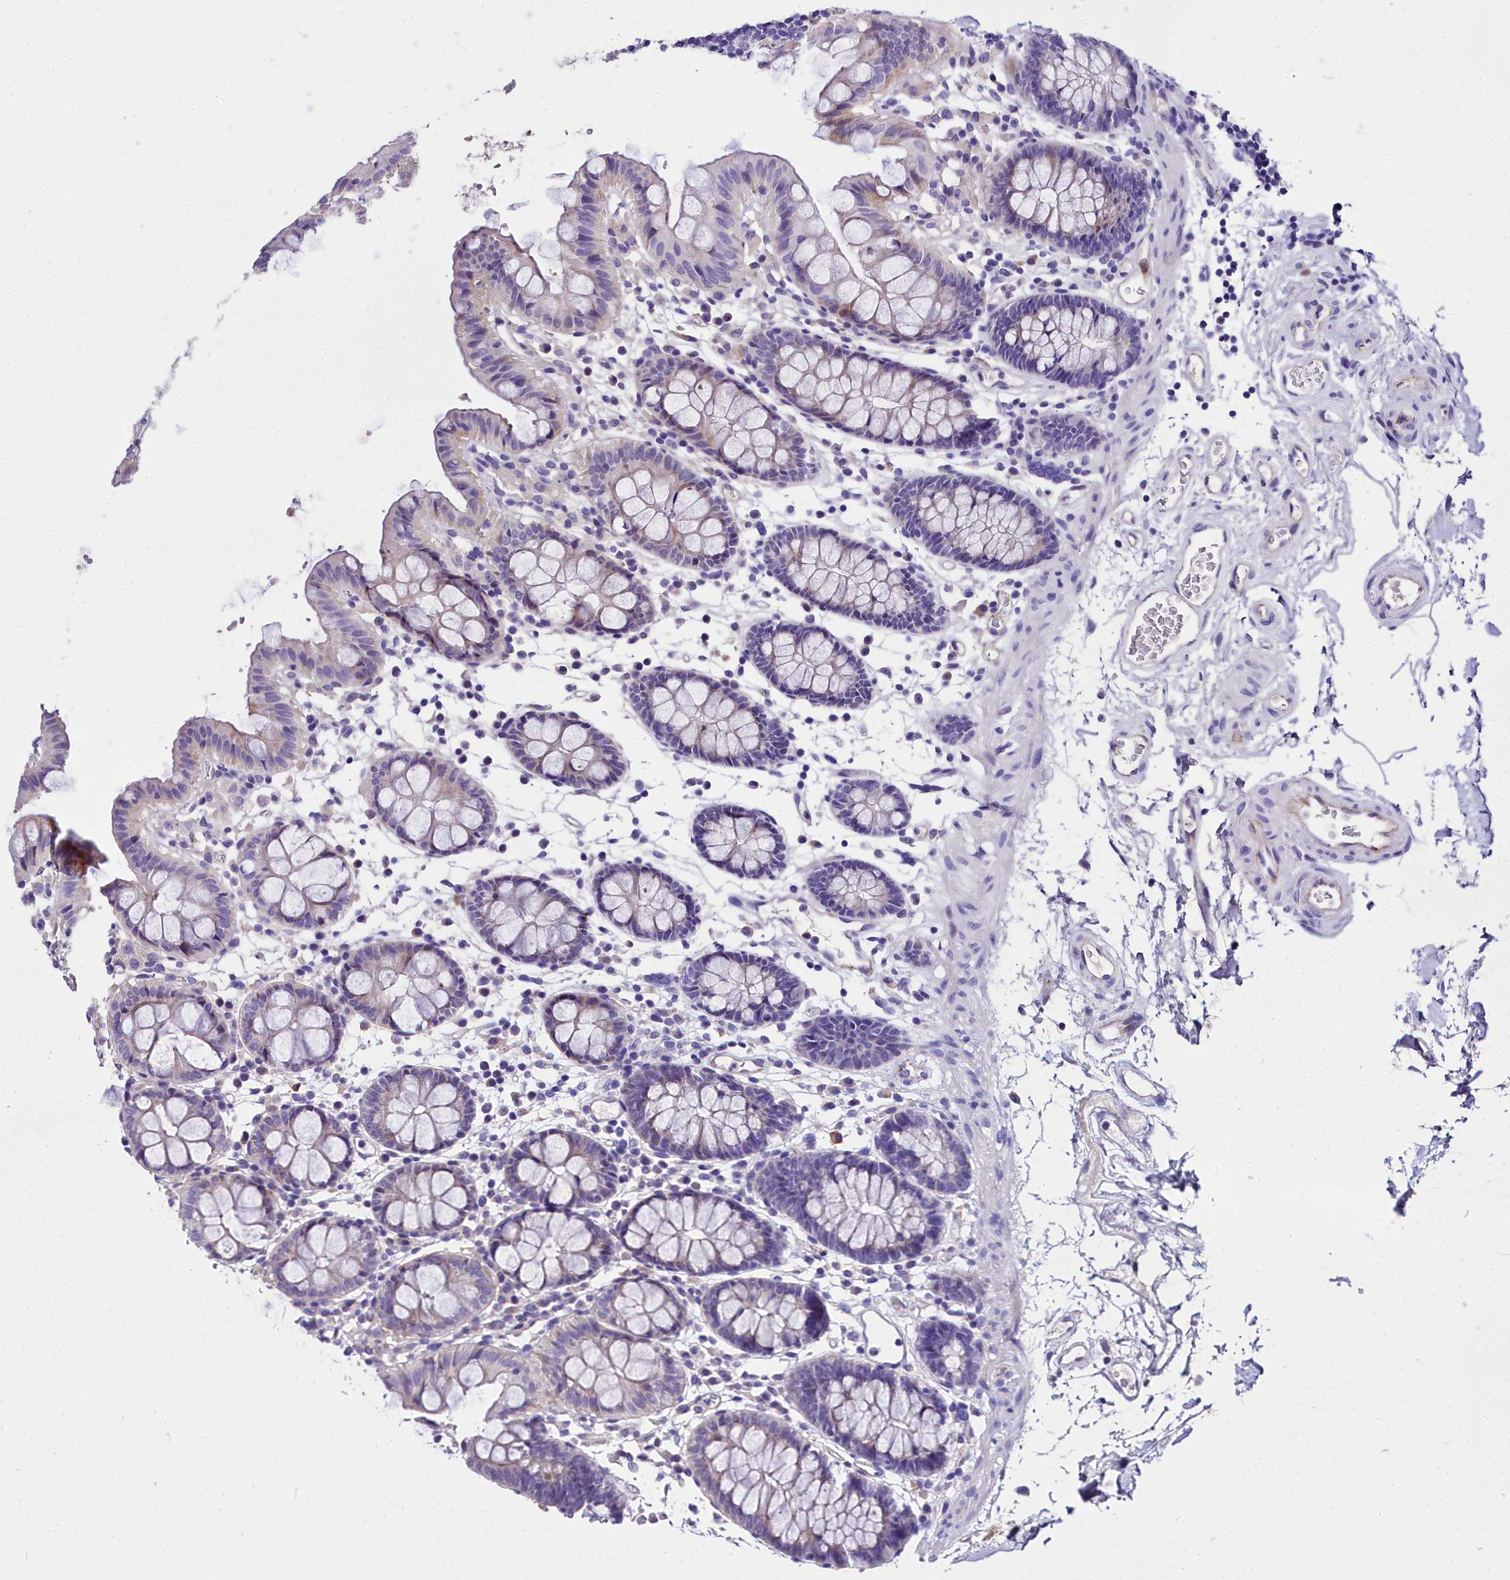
{"staining": {"intensity": "negative", "quantity": "none", "location": "none"}, "tissue": "colon", "cell_type": "Endothelial cells", "image_type": "normal", "snomed": [{"axis": "morphology", "description": "Normal tissue, NOS"}, {"axis": "topography", "description": "Colon"}], "caption": "High magnification brightfield microscopy of normal colon stained with DAB (brown) and counterstained with hematoxylin (blue): endothelial cells show no significant positivity. (Stains: DAB immunohistochemistry with hematoxylin counter stain, Microscopy: brightfield microscopy at high magnification).", "gene": "MS4A18", "patient": {"sex": "male", "age": 75}}